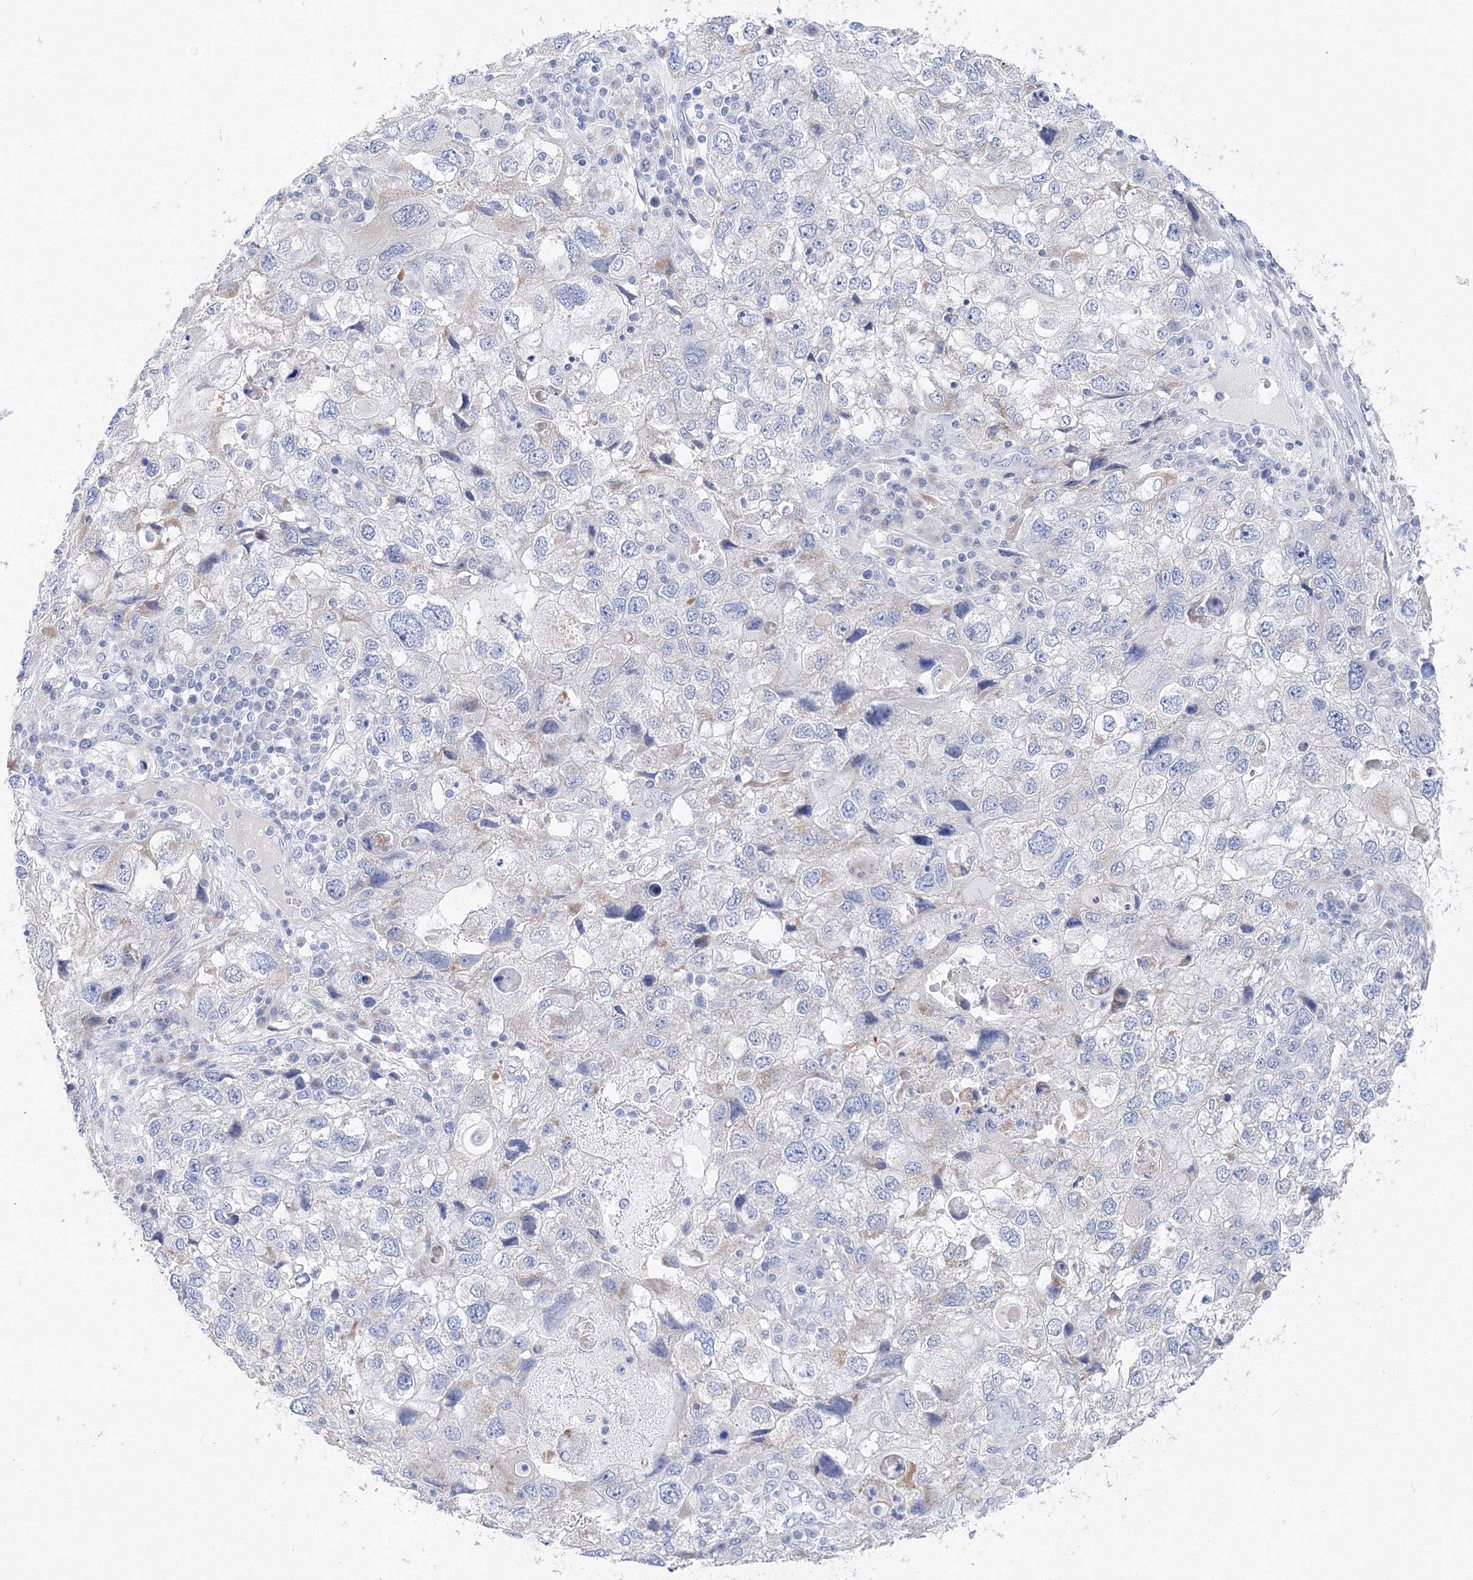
{"staining": {"intensity": "negative", "quantity": "none", "location": "none"}, "tissue": "endometrial cancer", "cell_type": "Tumor cells", "image_type": "cancer", "snomed": [{"axis": "morphology", "description": "Adenocarcinoma, NOS"}, {"axis": "topography", "description": "Endometrium"}], "caption": "An immunohistochemistry histopathology image of endometrial cancer (adenocarcinoma) is shown. There is no staining in tumor cells of endometrial cancer (adenocarcinoma).", "gene": "TAMM41", "patient": {"sex": "female", "age": 49}}